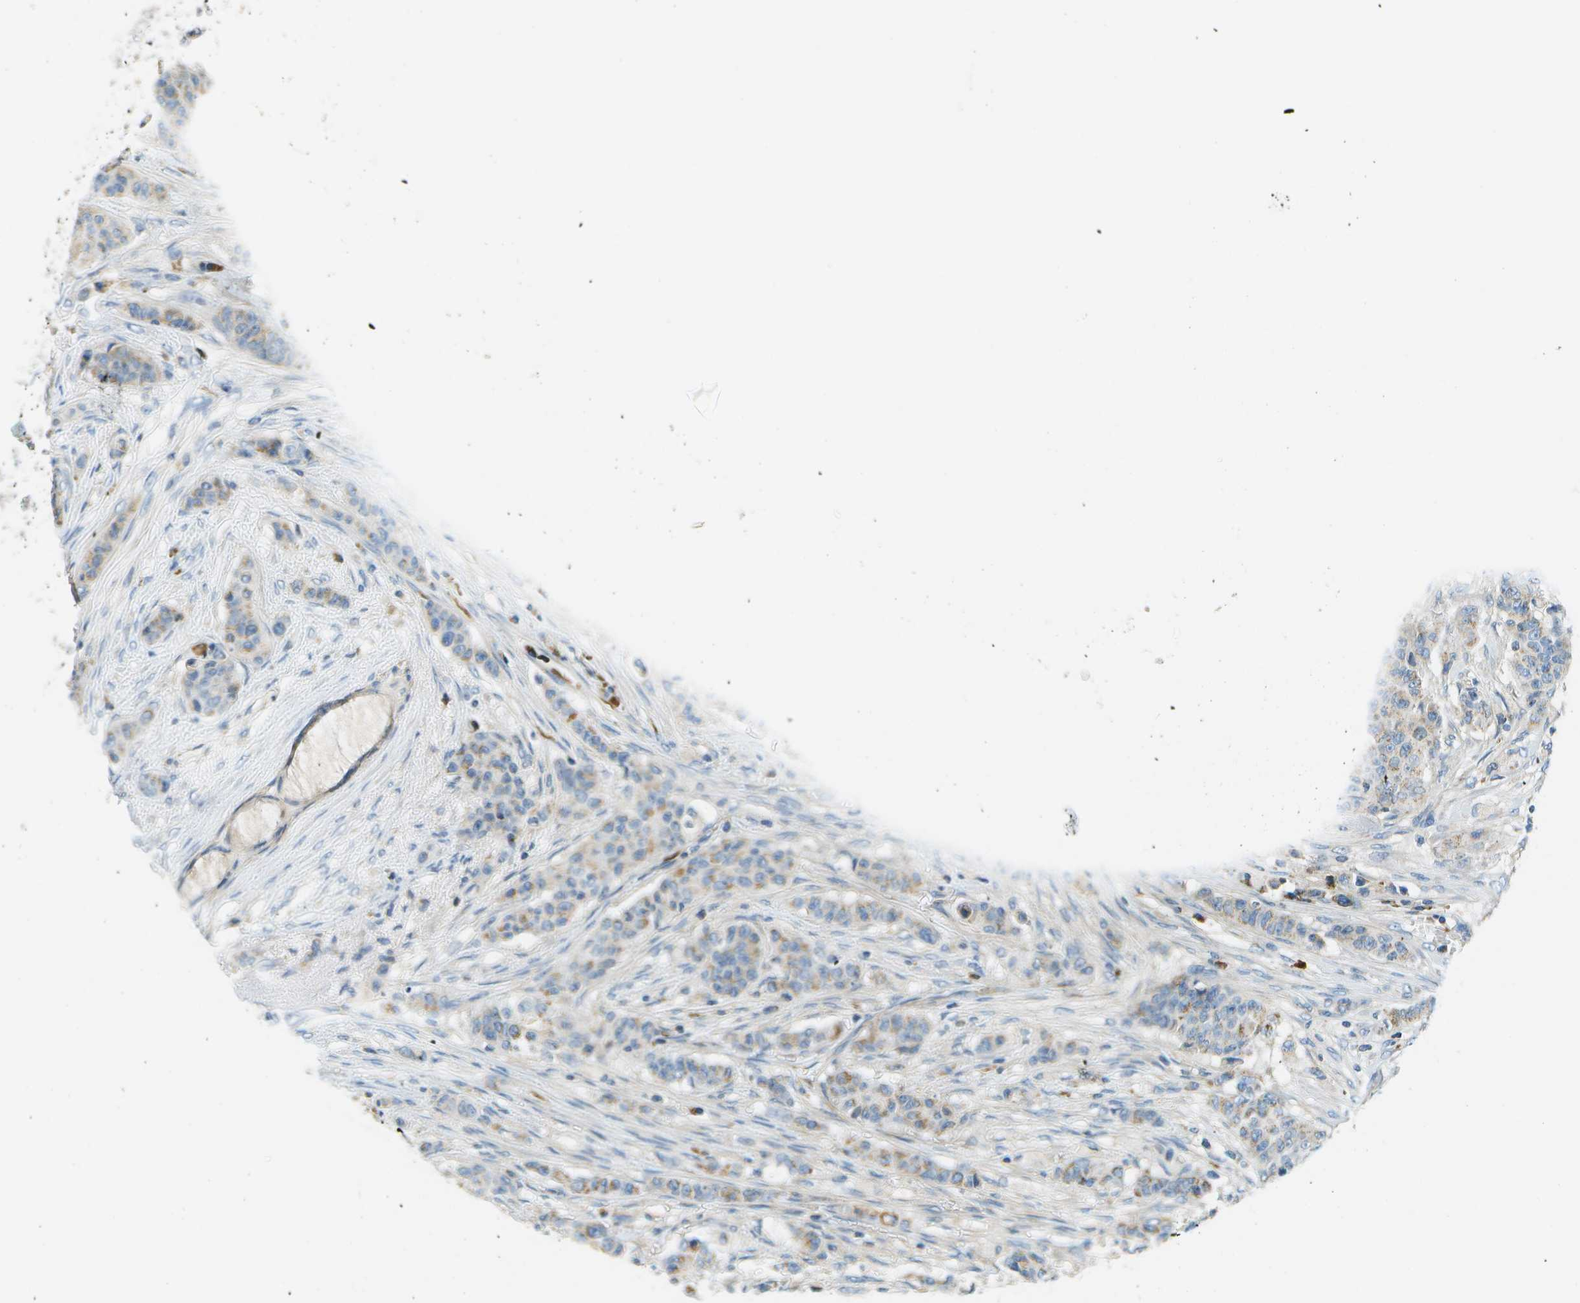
{"staining": {"intensity": "weak", "quantity": ">75%", "location": "cytoplasmic/membranous"}, "tissue": "breast cancer", "cell_type": "Tumor cells", "image_type": "cancer", "snomed": [{"axis": "morphology", "description": "Normal tissue, NOS"}, {"axis": "morphology", "description": "Duct carcinoma"}, {"axis": "topography", "description": "Breast"}], "caption": "There is low levels of weak cytoplasmic/membranous expression in tumor cells of breast intraductal carcinoma, as demonstrated by immunohistochemical staining (brown color).", "gene": "PTGIS", "patient": {"sex": "female", "age": 40}}